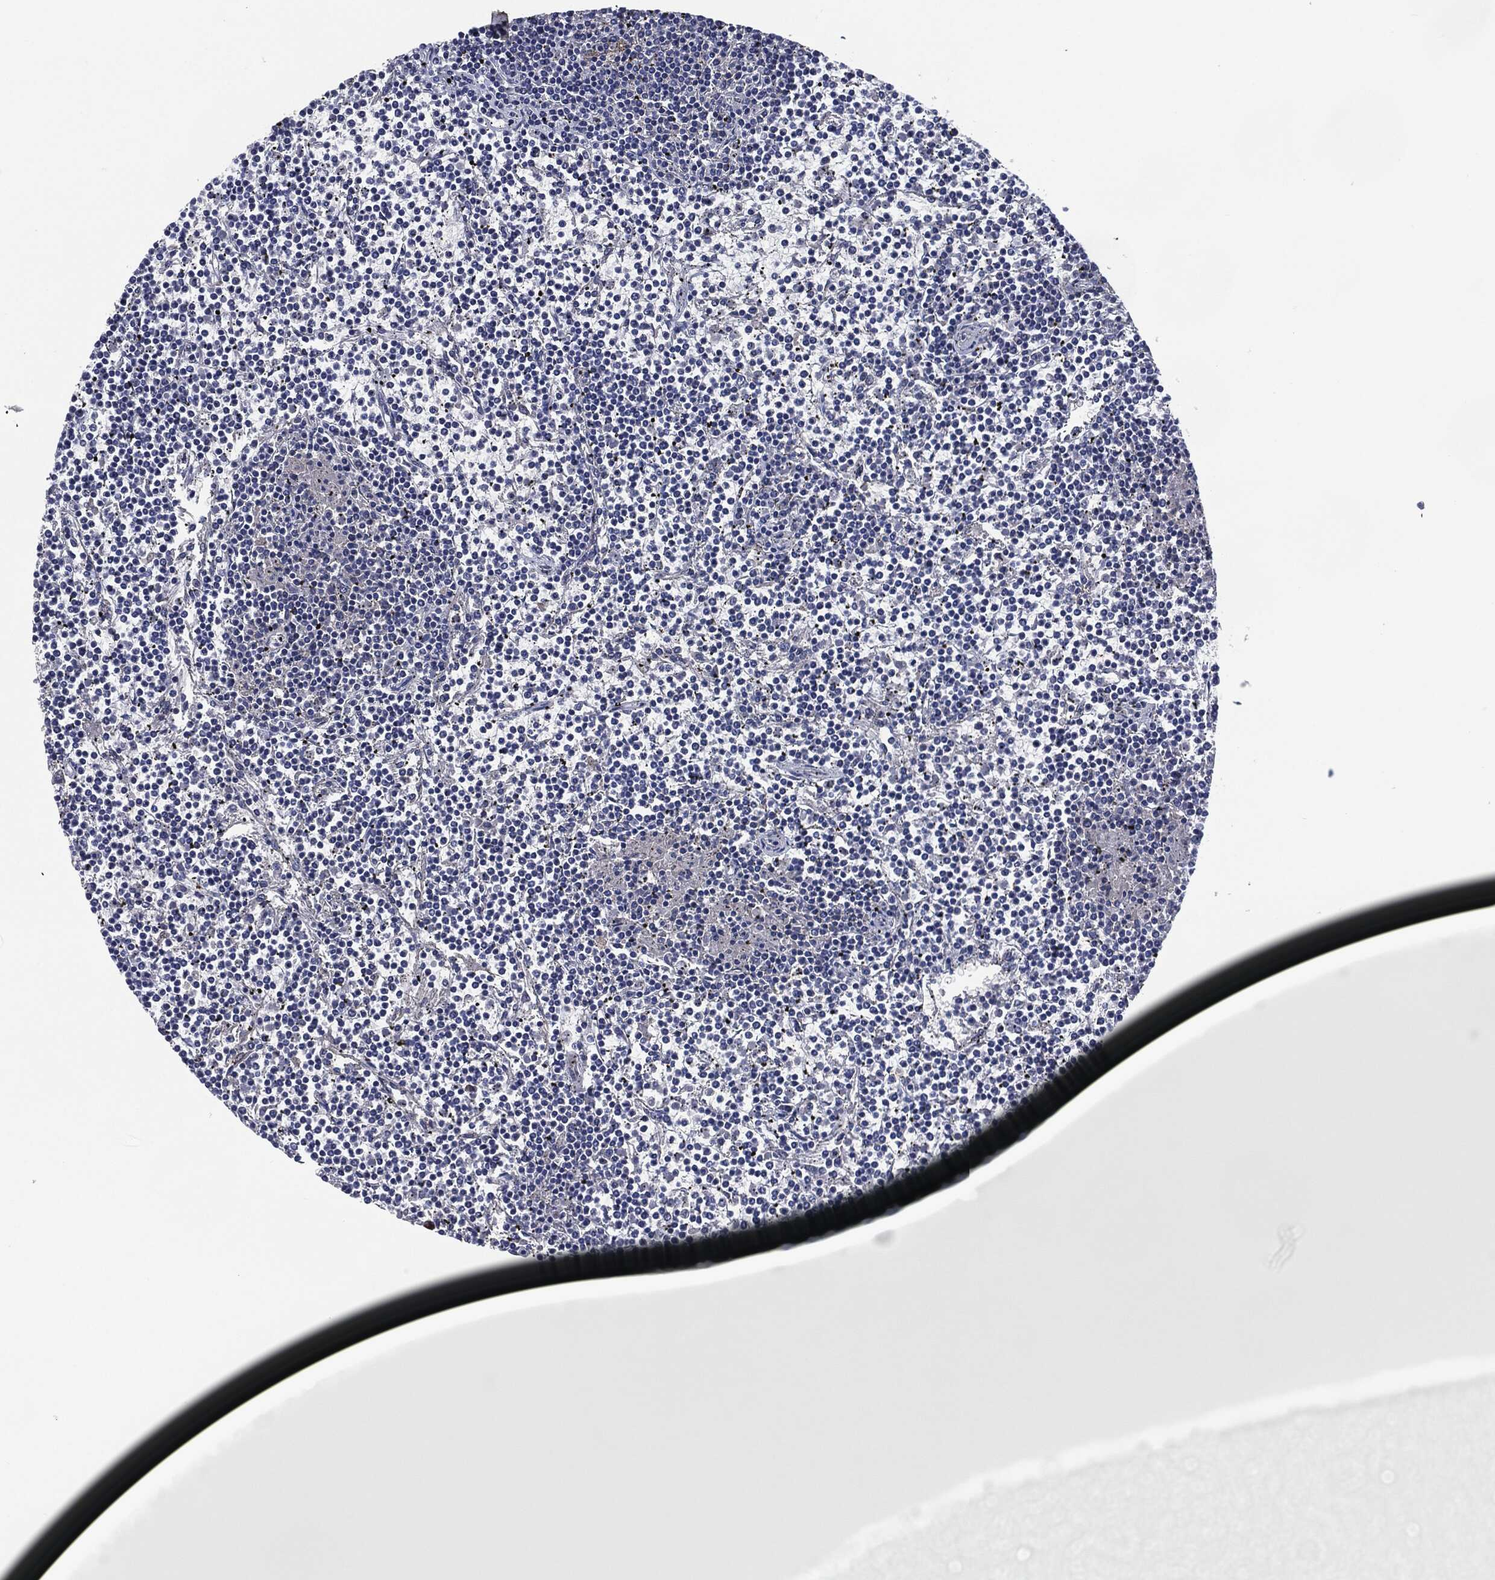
{"staining": {"intensity": "negative", "quantity": "none", "location": "none"}, "tissue": "lymphoma", "cell_type": "Tumor cells", "image_type": "cancer", "snomed": [{"axis": "morphology", "description": "Malignant lymphoma, non-Hodgkin's type, Low grade"}, {"axis": "topography", "description": "Spleen"}], "caption": "Protein analysis of lymphoma exhibits no significant staining in tumor cells.", "gene": "IL2RG", "patient": {"sex": "female", "age": 19}}